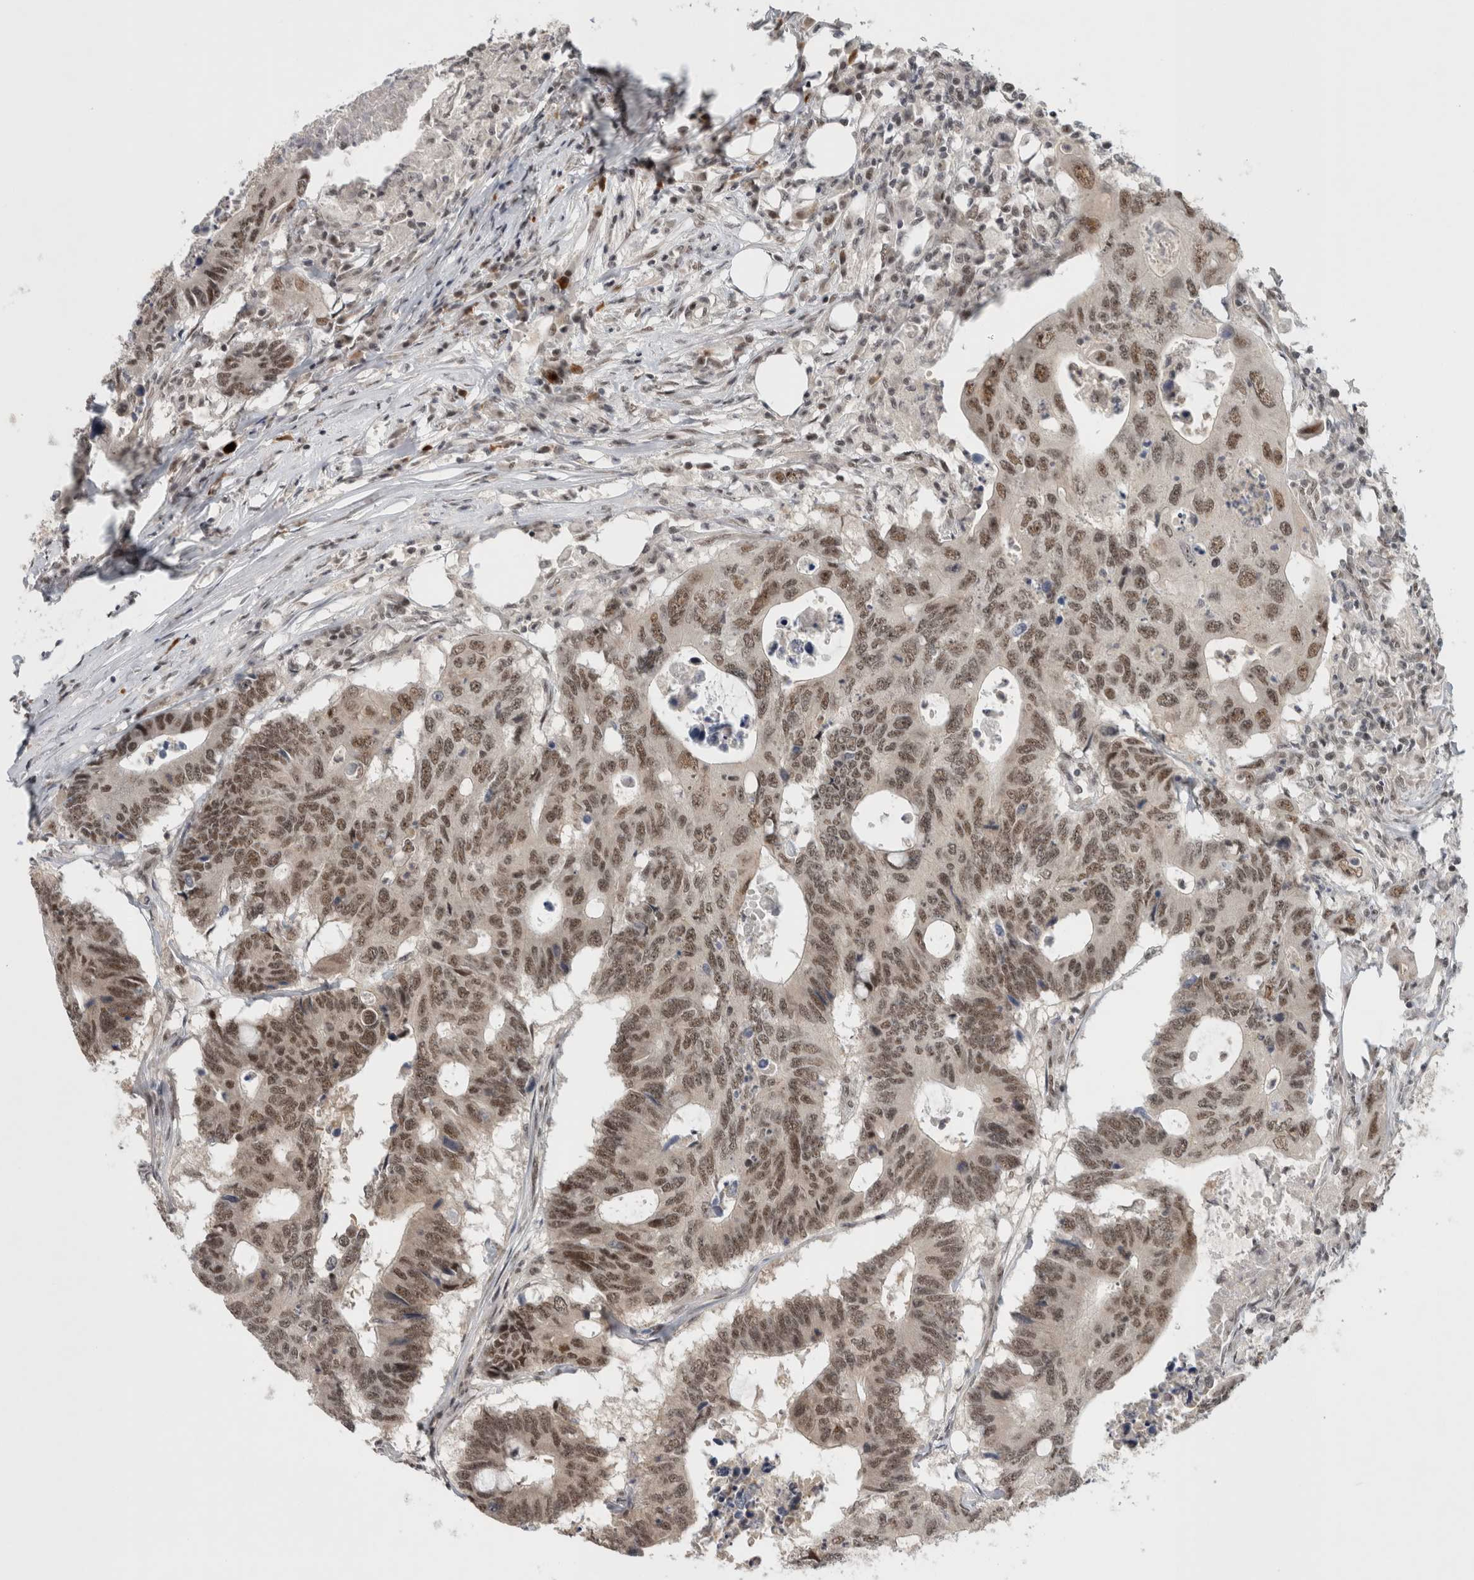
{"staining": {"intensity": "moderate", "quantity": ">75%", "location": "nuclear"}, "tissue": "colorectal cancer", "cell_type": "Tumor cells", "image_type": "cancer", "snomed": [{"axis": "morphology", "description": "Adenocarcinoma, NOS"}, {"axis": "topography", "description": "Colon"}], "caption": "About >75% of tumor cells in adenocarcinoma (colorectal) display moderate nuclear protein expression as visualized by brown immunohistochemical staining.", "gene": "HESX1", "patient": {"sex": "male", "age": 71}}